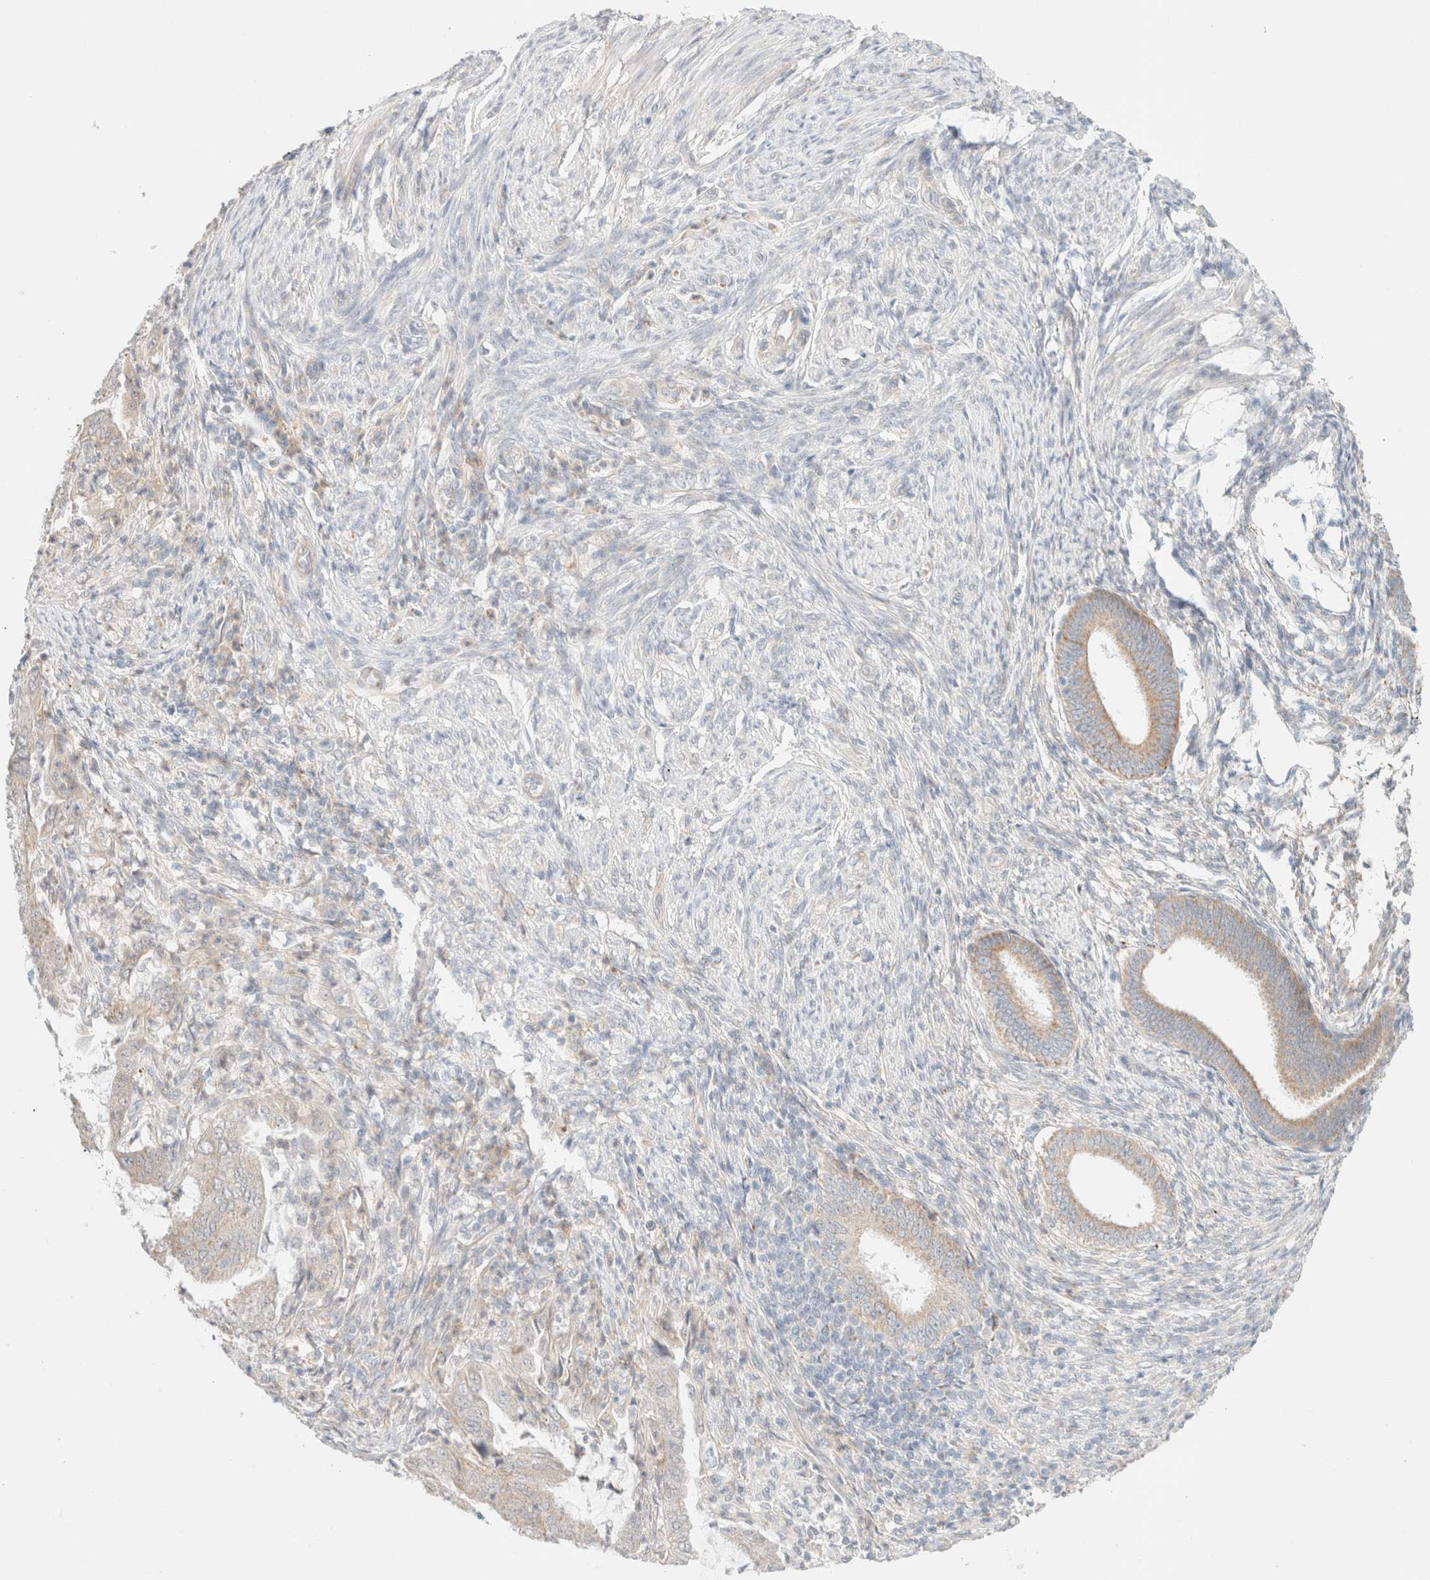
{"staining": {"intensity": "weak", "quantity": ">75%", "location": "cytoplasmic/membranous"}, "tissue": "endometrial cancer", "cell_type": "Tumor cells", "image_type": "cancer", "snomed": [{"axis": "morphology", "description": "Adenocarcinoma, NOS"}, {"axis": "topography", "description": "Endometrium"}], "caption": "IHC of human adenocarcinoma (endometrial) demonstrates low levels of weak cytoplasmic/membranous expression in approximately >75% of tumor cells.", "gene": "UNC13B", "patient": {"sex": "female", "age": 51}}